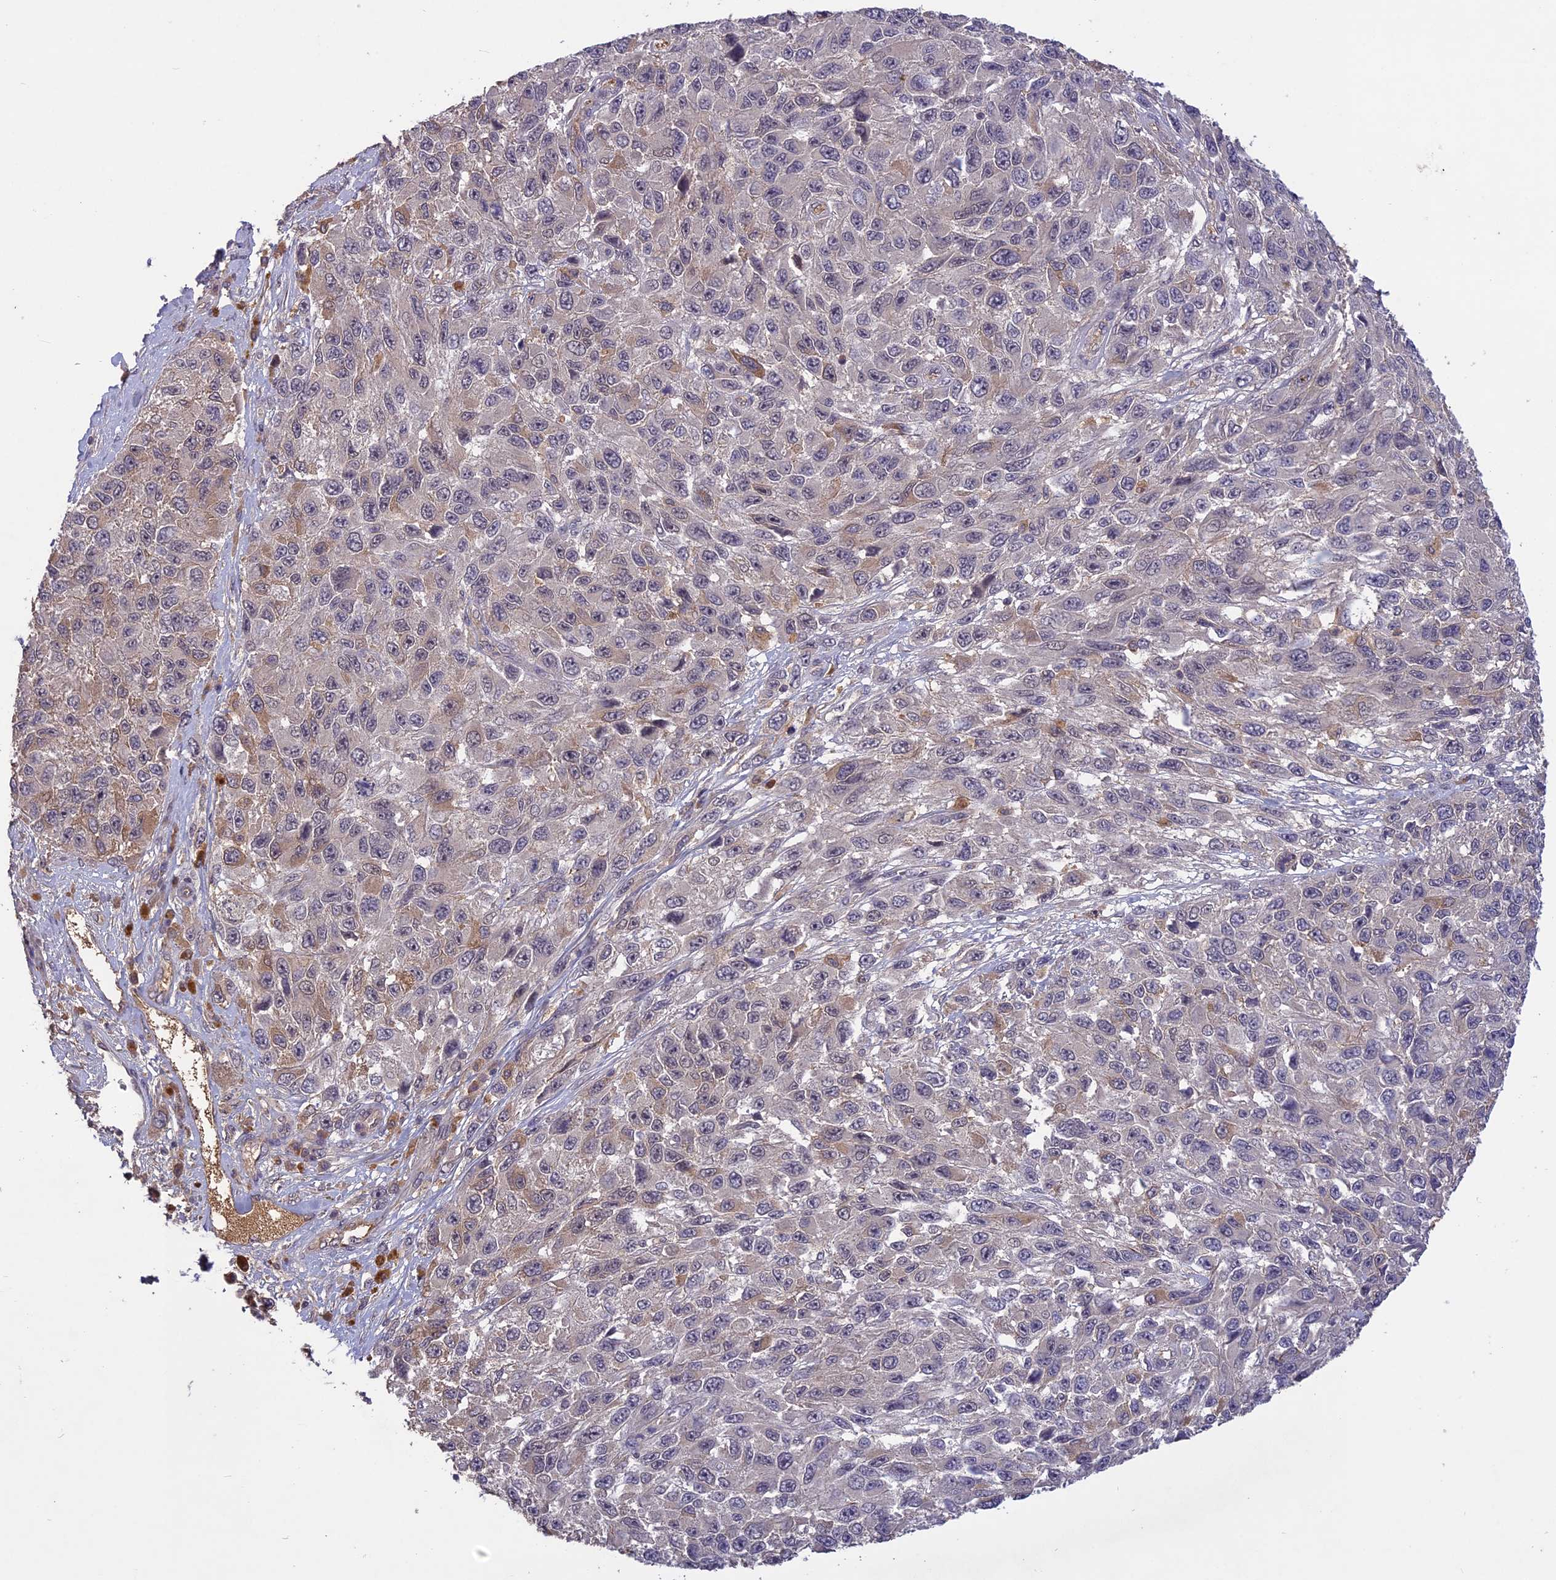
{"staining": {"intensity": "negative", "quantity": "none", "location": "none"}, "tissue": "melanoma", "cell_type": "Tumor cells", "image_type": "cancer", "snomed": [{"axis": "morphology", "description": "Normal tissue, NOS"}, {"axis": "morphology", "description": "Malignant melanoma, NOS"}, {"axis": "topography", "description": "Skin"}], "caption": "DAB (3,3'-diaminobenzidine) immunohistochemical staining of human melanoma demonstrates no significant positivity in tumor cells.", "gene": "ADO", "patient": {"sex": "female", "age": 96}}